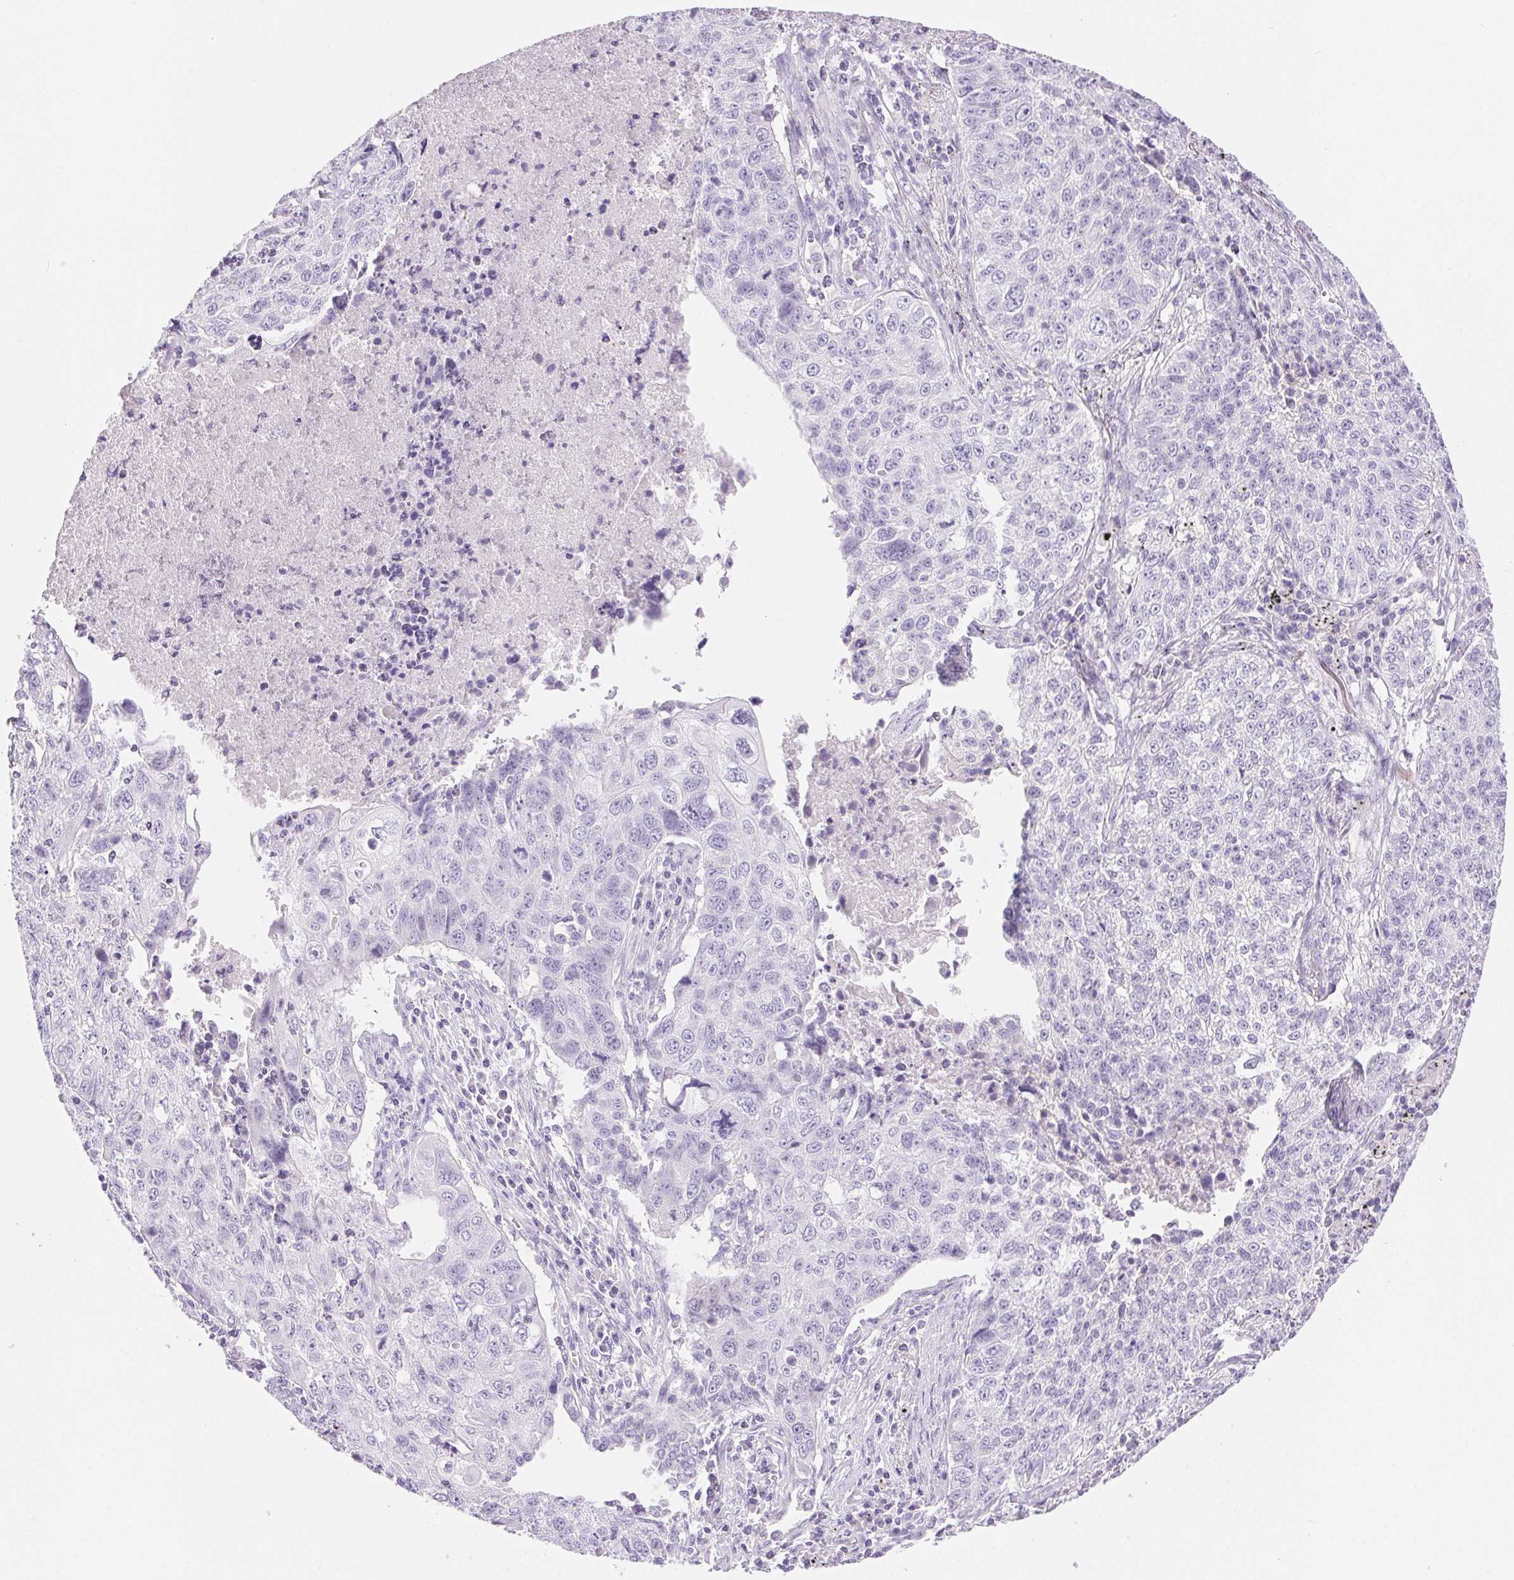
{"staining": {"intensity": "negative", "quantity": "none", "location": "none"}, "tissue": "lung cancer", "cell_type": "Tumor cells", "image_type": "cancer", "snomed": [{"axis": "morphology", "description": "Normal morphology"}, {"axis": "morphology", "description": "Aneuploidy"}, {"axis": "morphology", "description": "Squamous cell carcinoma, NOS"}, {"axis": "topography", "description": "Lymph node"}, {"axis": "topography", "description": "Lung"}], "caption": "Protein analysis of lung squamous cell carcinoma shows no significant expression in tumor cells.", "gene": "CLDN16", "patient": {"sex": "female", "age": 76}}